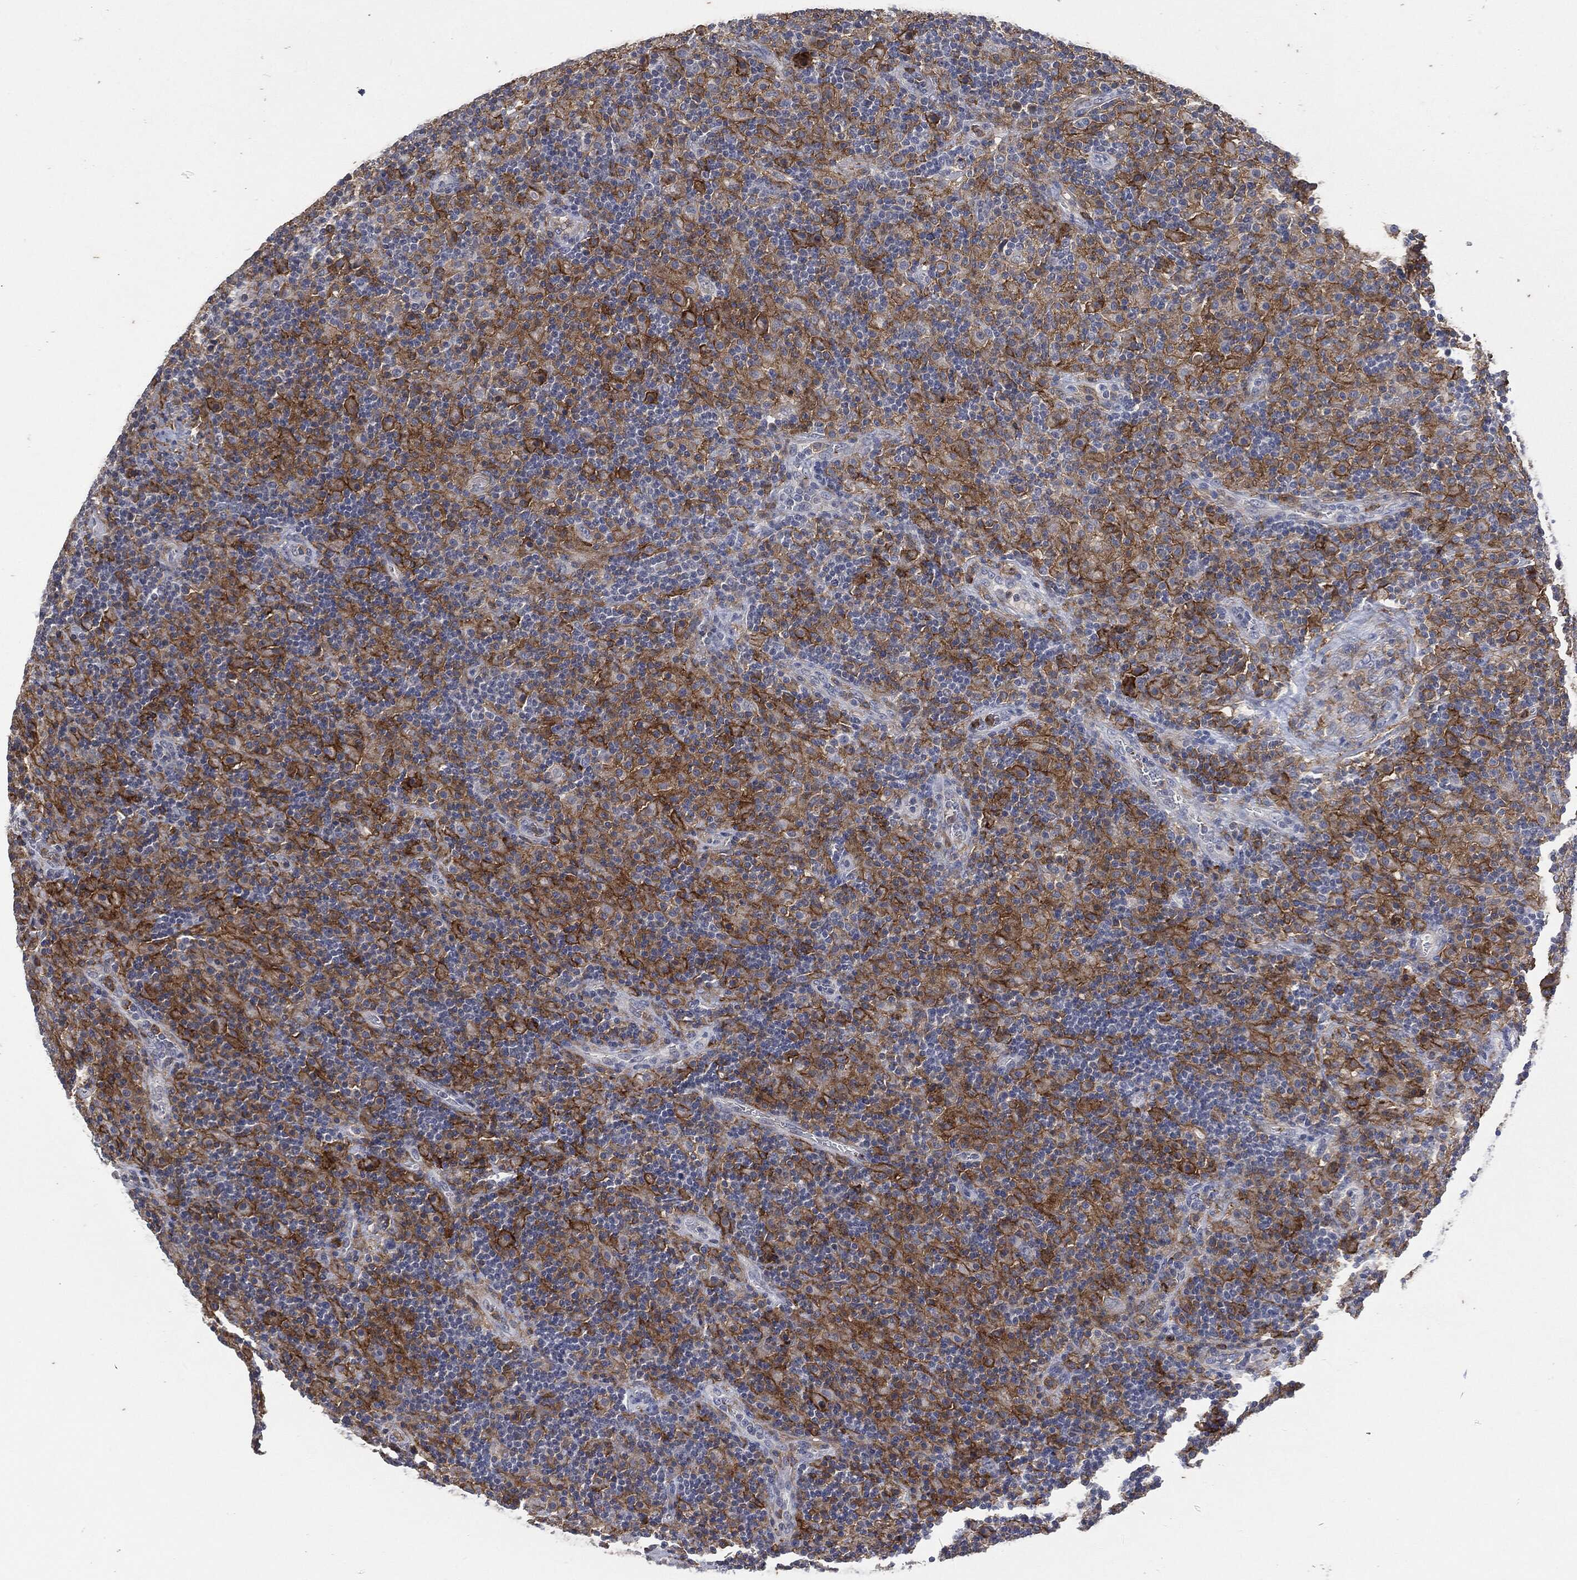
{"staining": {"intensity": "strong", "quantity": "<25%", "location": "cytoplasmic/membranous"}, "tissue": "lymphoma", "cell_type": "Tumor cells", "image_type": "cancer", "snomed": [{"axis": "morphology", "description": "Hodgkin's disease, NOS"}, {"axis": "topography", "description": "Lymph node"}], "caption": "Immunohistochemistry image of human lymphoma stained for a protein (brown), which demonstrates medium levels of strong cytoplasmic/membranous staining in approximately <25% of tumor cells.", "gene": "CD33", "patient": {"sex": "male", "age": 70}}